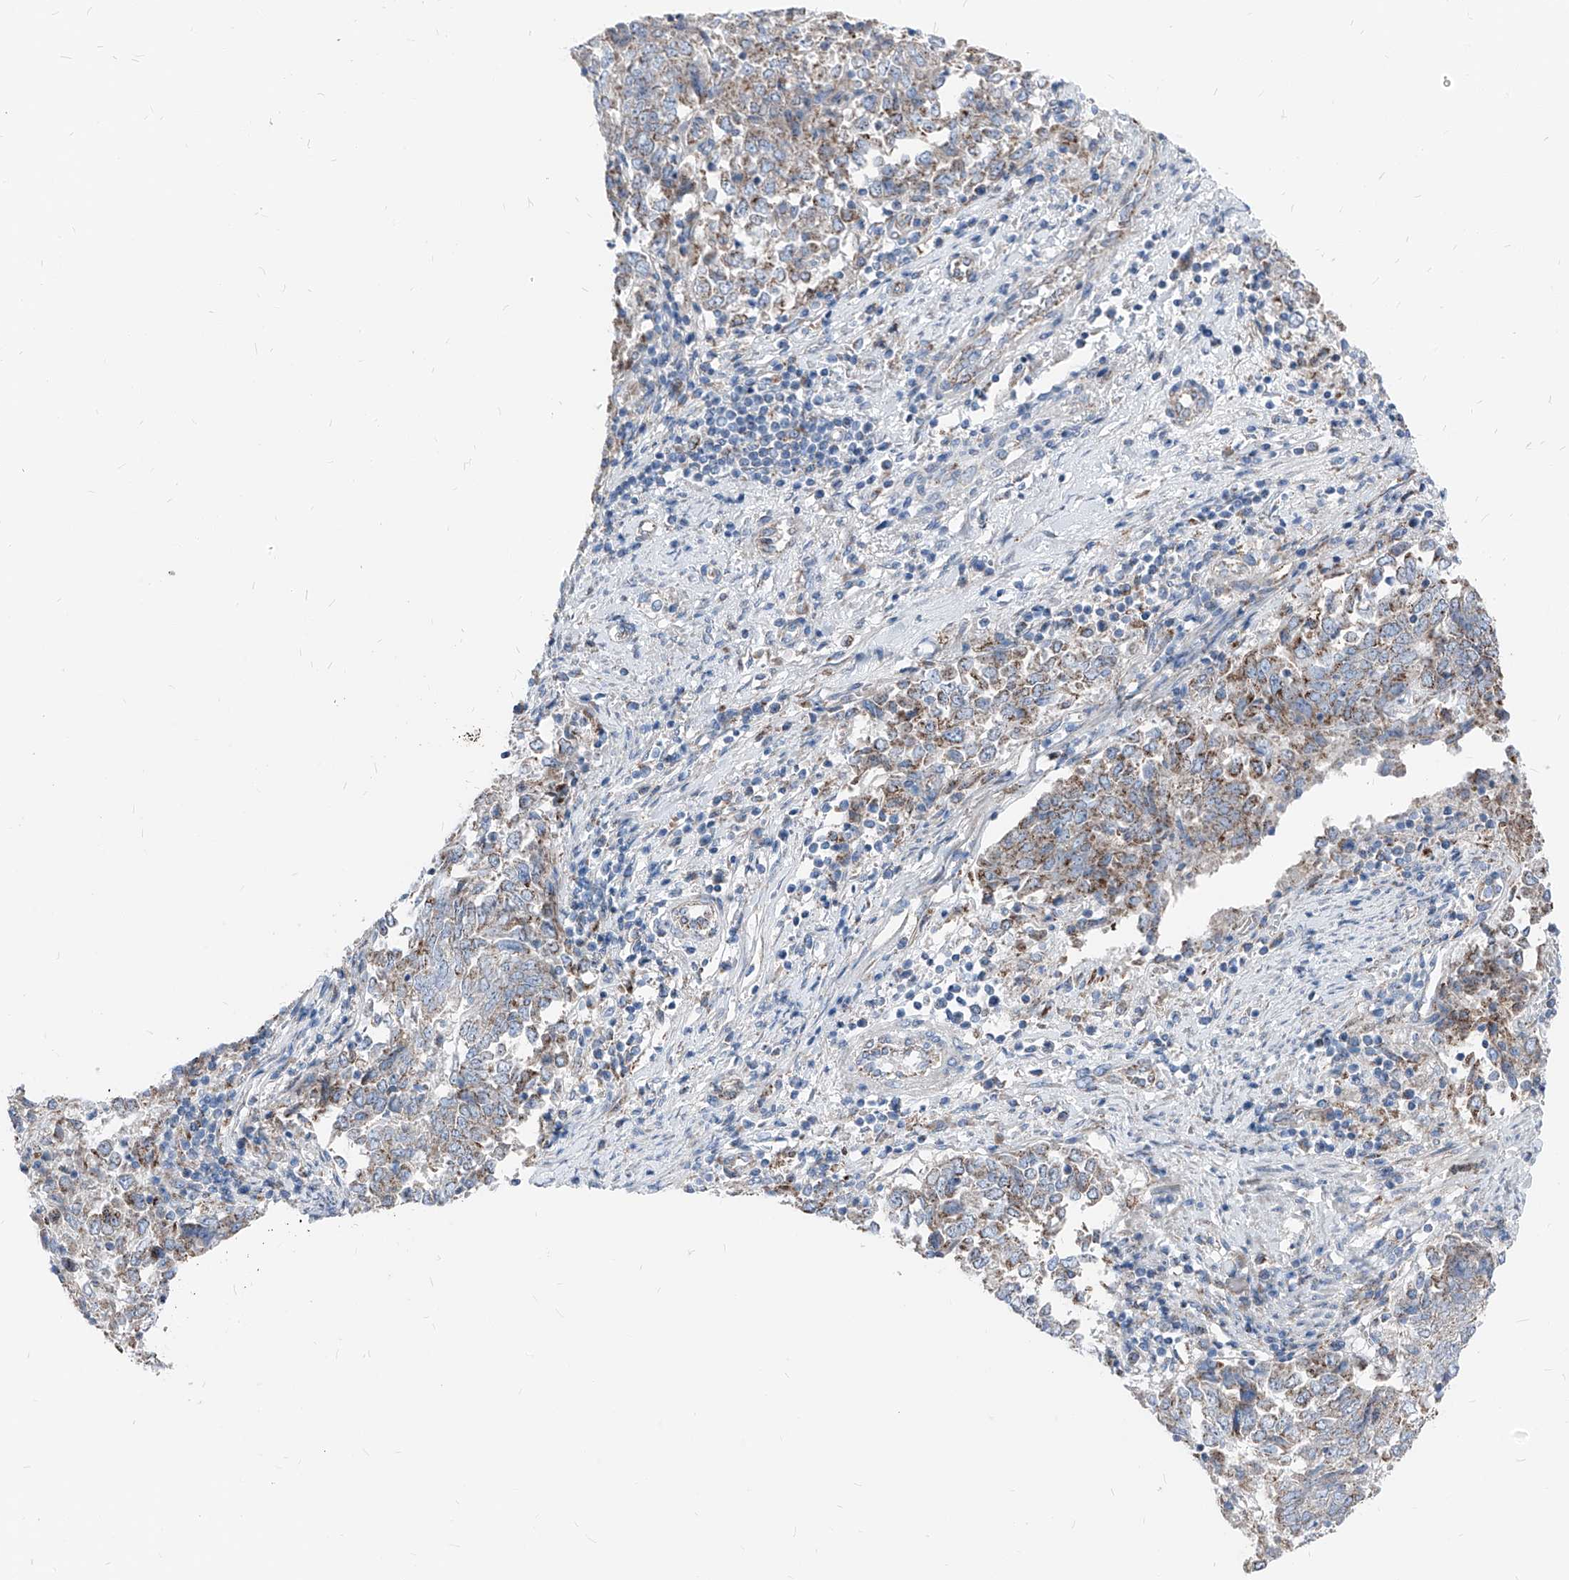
{"staining": {"intensity": "moderate", "quantity": ">75%", "location": "cytoplasmic/membranous"}, "tissue": "endometrial cancer", "cell_type": "Tumor cells", "image_type": "cancer", "snomed": [{"axis": "morphology", "description": "Adenocarcinoma, NOS"}, {"axis": "topography", "description": "Endometrium"}], "caption": "An image of endometrial cancer (adenocarcinoma) stained for a protein exhibits moderate cytoplasmic/membranous brown staining in tumor cells. Using DAB (3,3'-diaminobenzidine) (brown) and hematoxylin (blue) stains, captured at high magnification using brightfield microscopy.", "gene": "AGPS", "patient": {"sex": "female", "age": 80}}